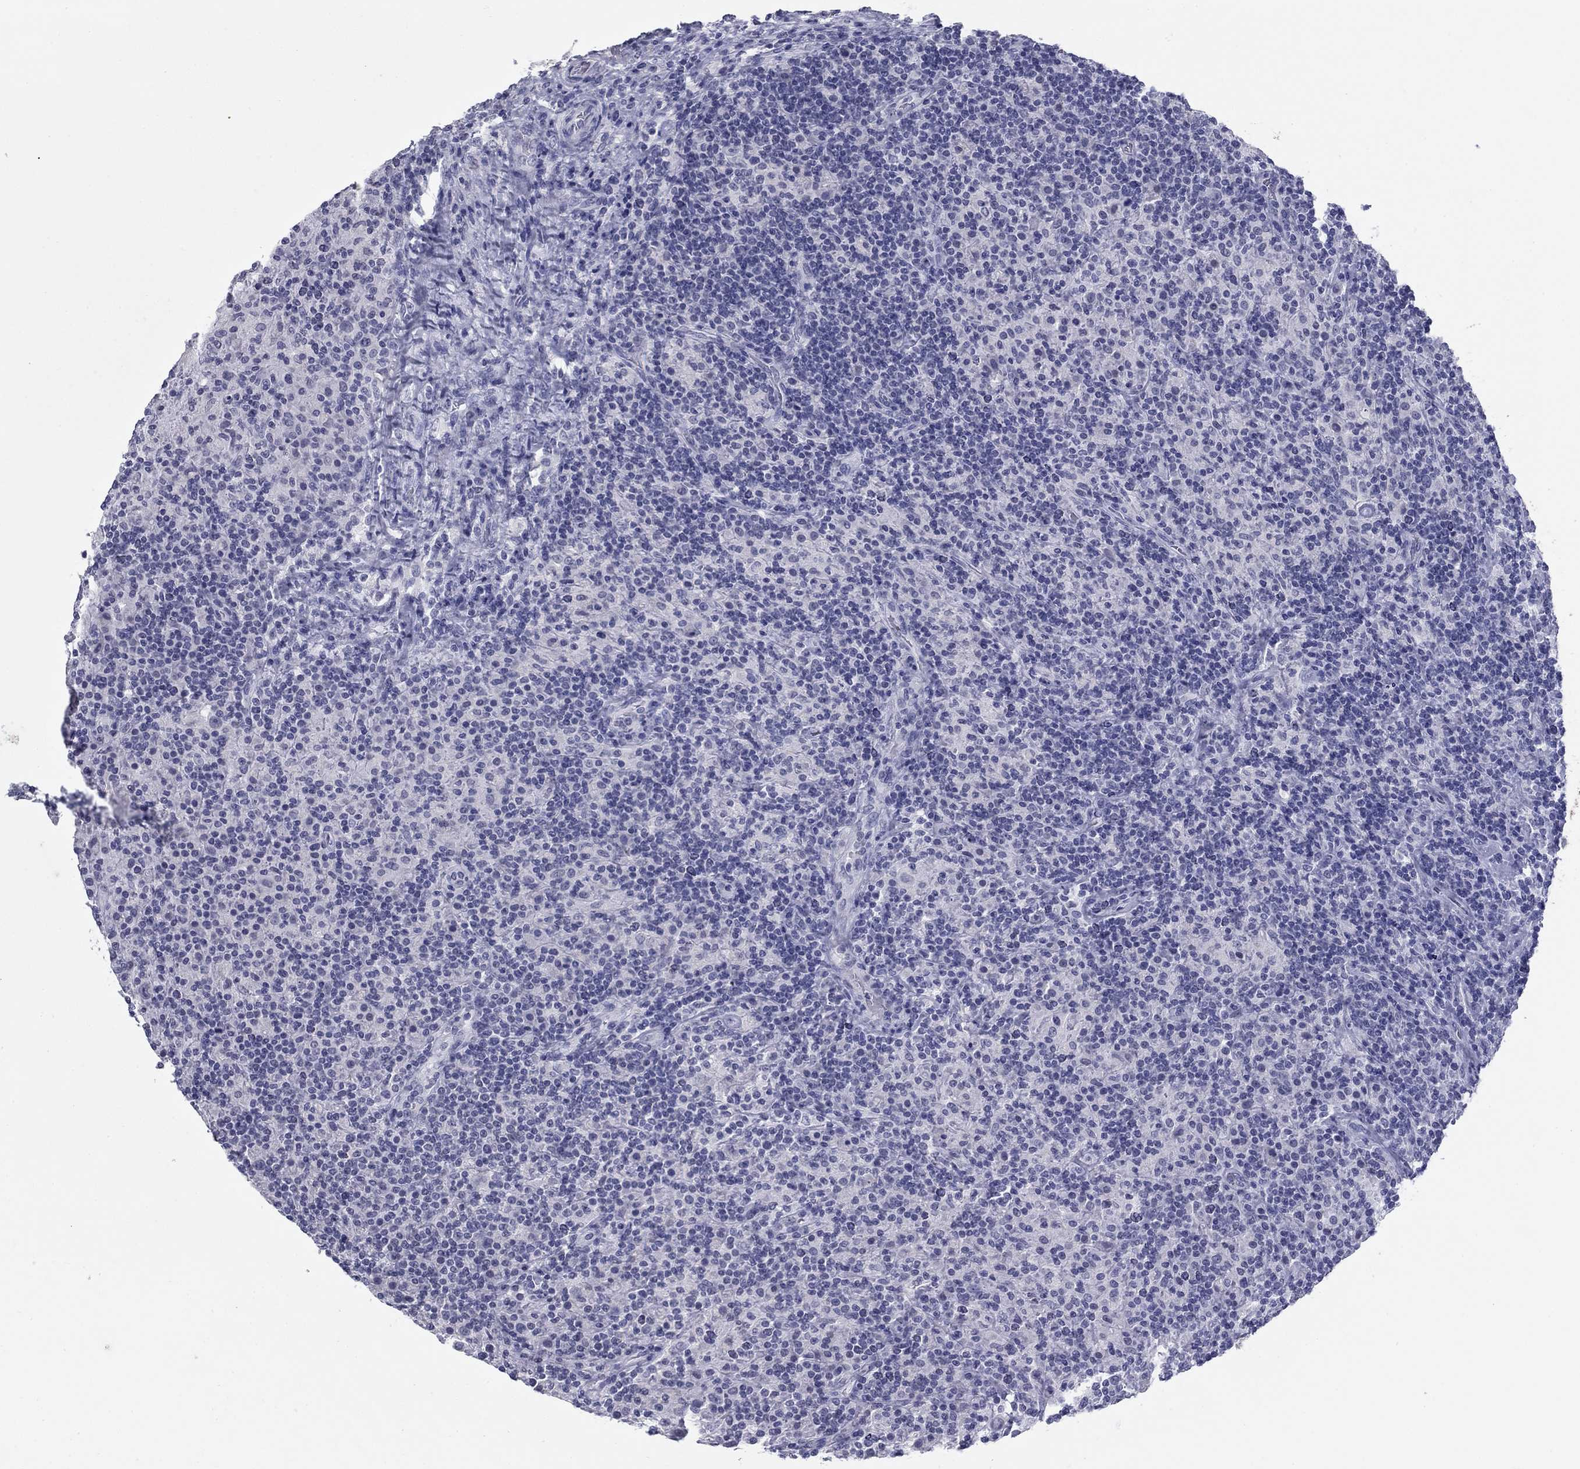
{"staining": {"intensity": "negative", "quantity": "none", "location": "none"}, "tissue": "lymphoma", "cell_type": "Tumor cells", "image_type": "cancer", "snomed": [{"axis": "morphology", "description": "Hodgkin's disease, NOS"}, {"axis": "topography", "description": "Lymph node"}], "caption": "Immunohistochemistry of Hodgkin's disease exhibits no expression in tumor cells. (Brightfield microscopy of DAB (3,3'-diaminobenzidine) immunohistochemistry (IHC) at high magnification).", "gene": "KRT75", "patient": {"sex": "male", "age": 70}}